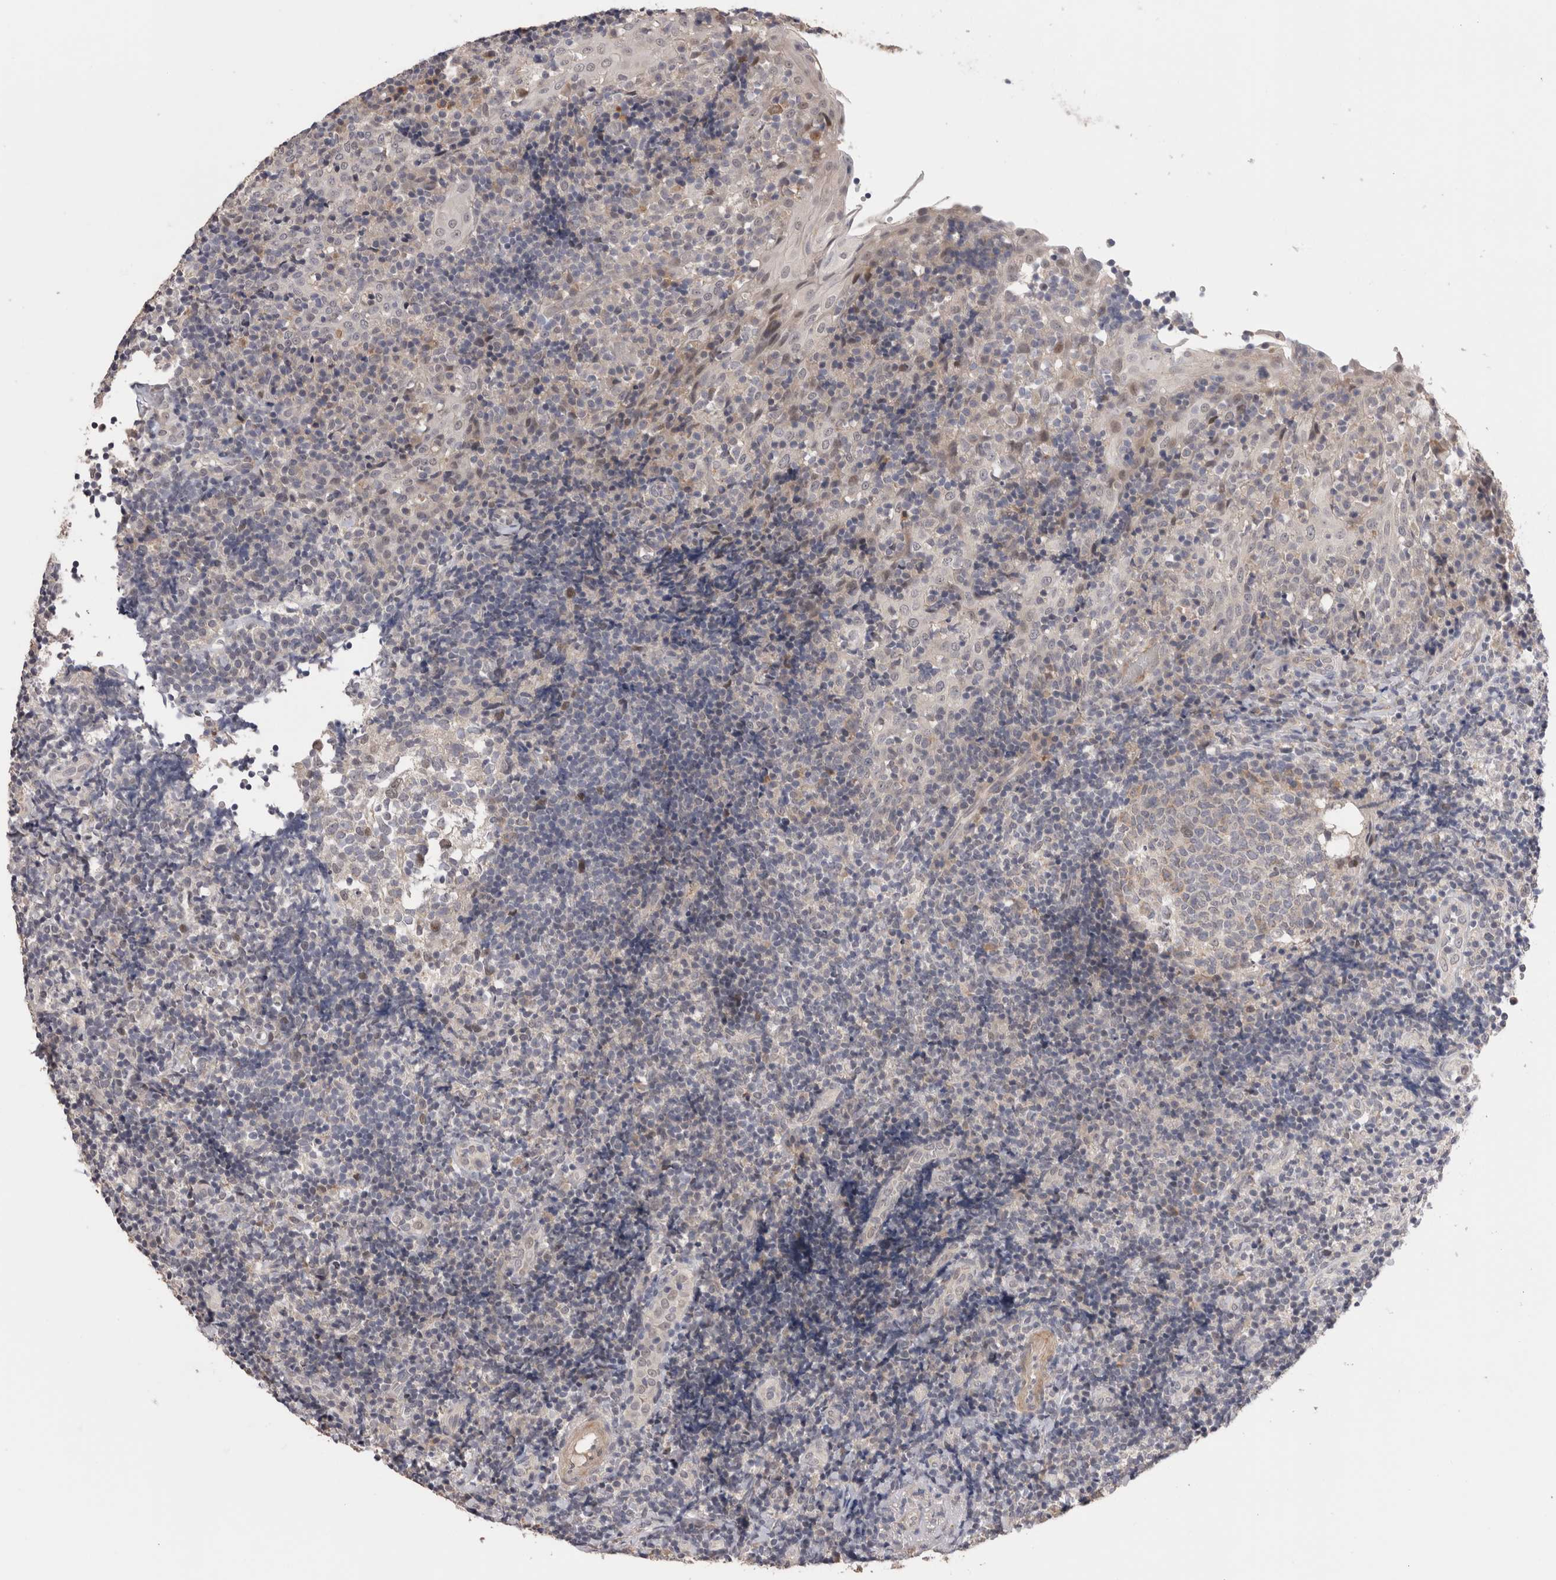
{"staining": {"intensity": "negative", "quantity": "none", "location": "none"}, "tissue": "tonsil", "cell_type": "Germinal center cells", "image_type": "normal", "snomed": [{"axis": "morphology", "description": "Normal tissue, NOS"}, {"axis": "topography", "description": "Tonsil"}], "caption": "Immunohistochemistry micrograph of unremarkable tonsil stained for a protein (brown), which reveals no staining in germinal center cells. (IHC, brightfield microscopy, high magnification).", "gene": "CRYBG1", "patient": {"sex": "female", "age": 40}}